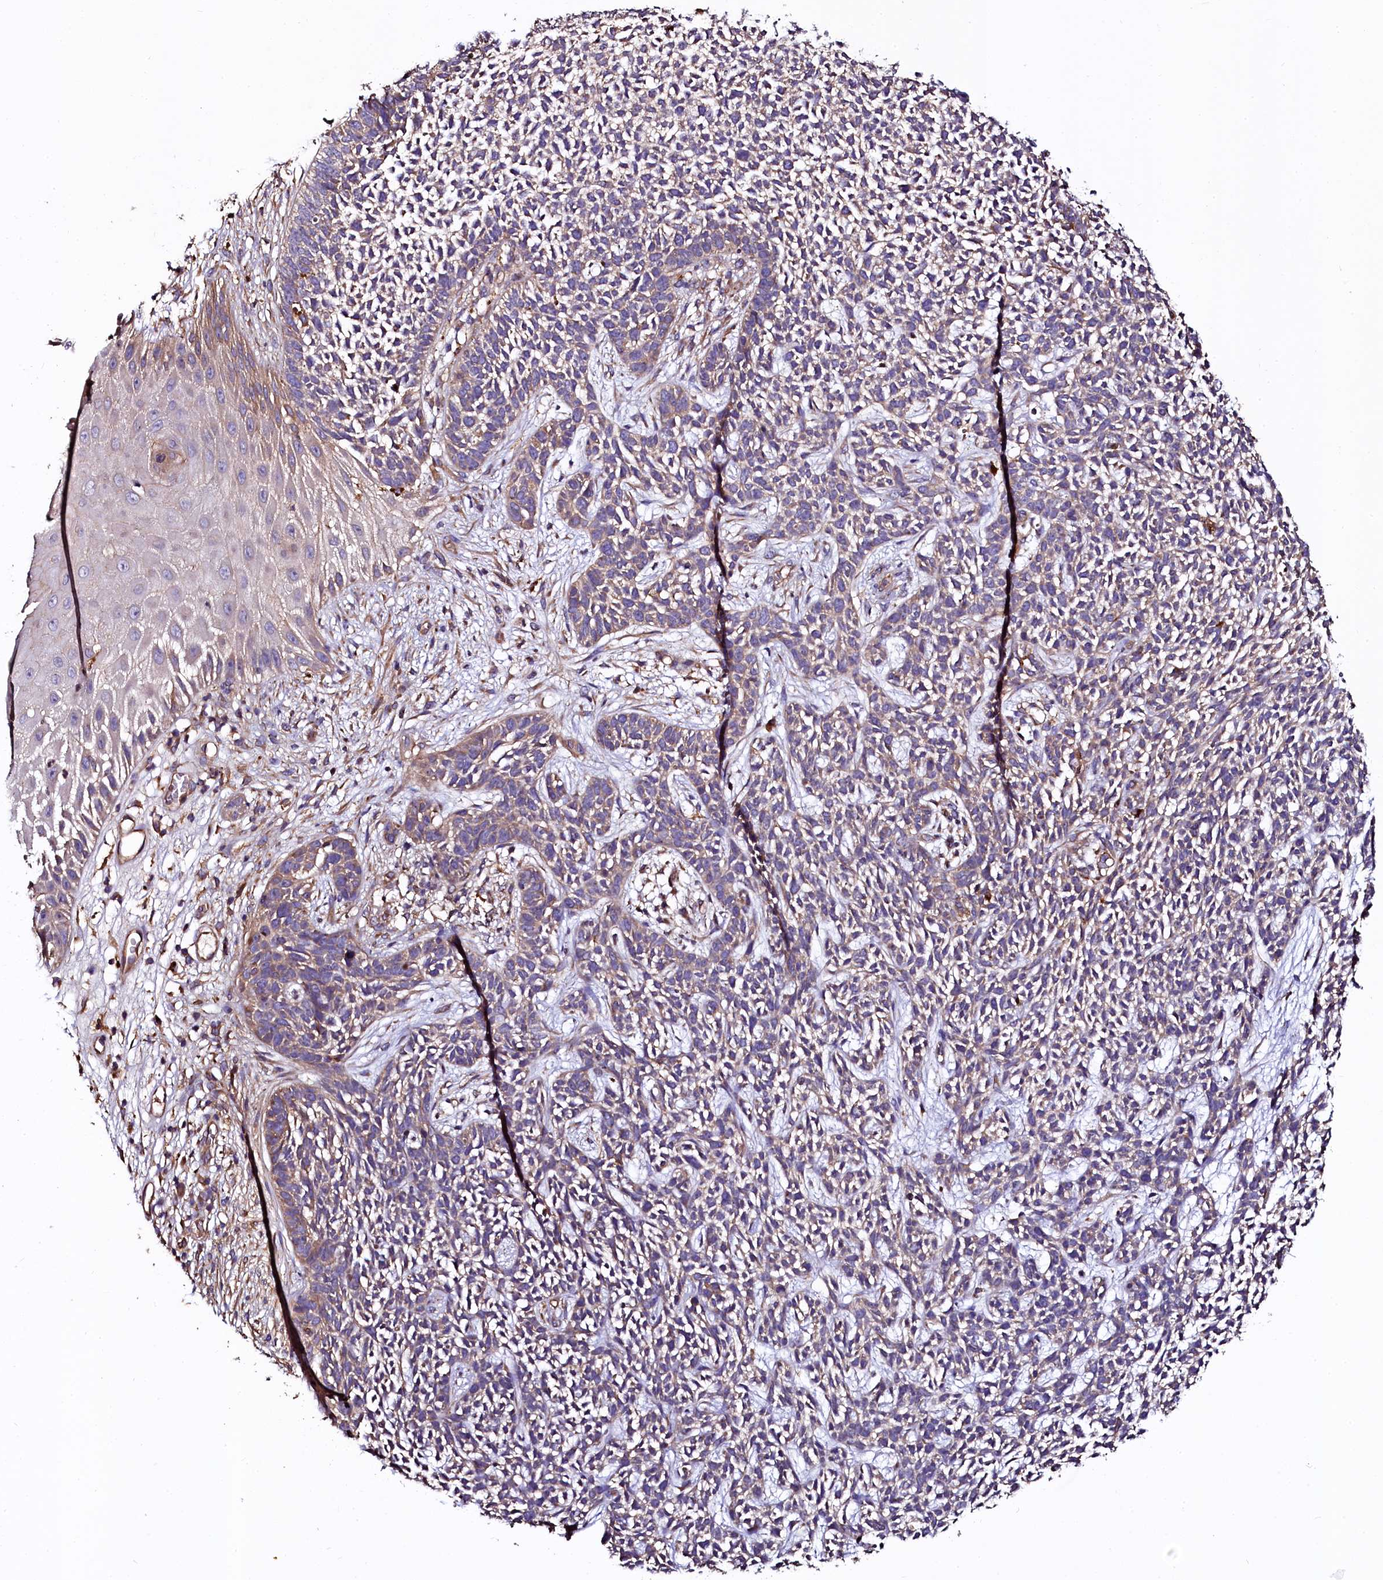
{"staining": {"intensity": "weak", "quantity": "<25%", "location": "cytoplasmic/membranous"}, "tissue": "skin cancer", "cell_type": "Tumor cells", "image_type": "cancer", "snomed": [{"axis": "morphology", "description": "Basal cell carcinoma"}, {"axis": "topography", "description": "Skin"}], "caption": "IHC micrograph of neoplastic tissue: human skin cancer (basal cell carcinoma) stained with DAB (3,3'-diaminobenzidine) shows no significant protein staining in tumor cells.", "gene": "APPL2", "patient": {"sex": "female", "age": 84}}